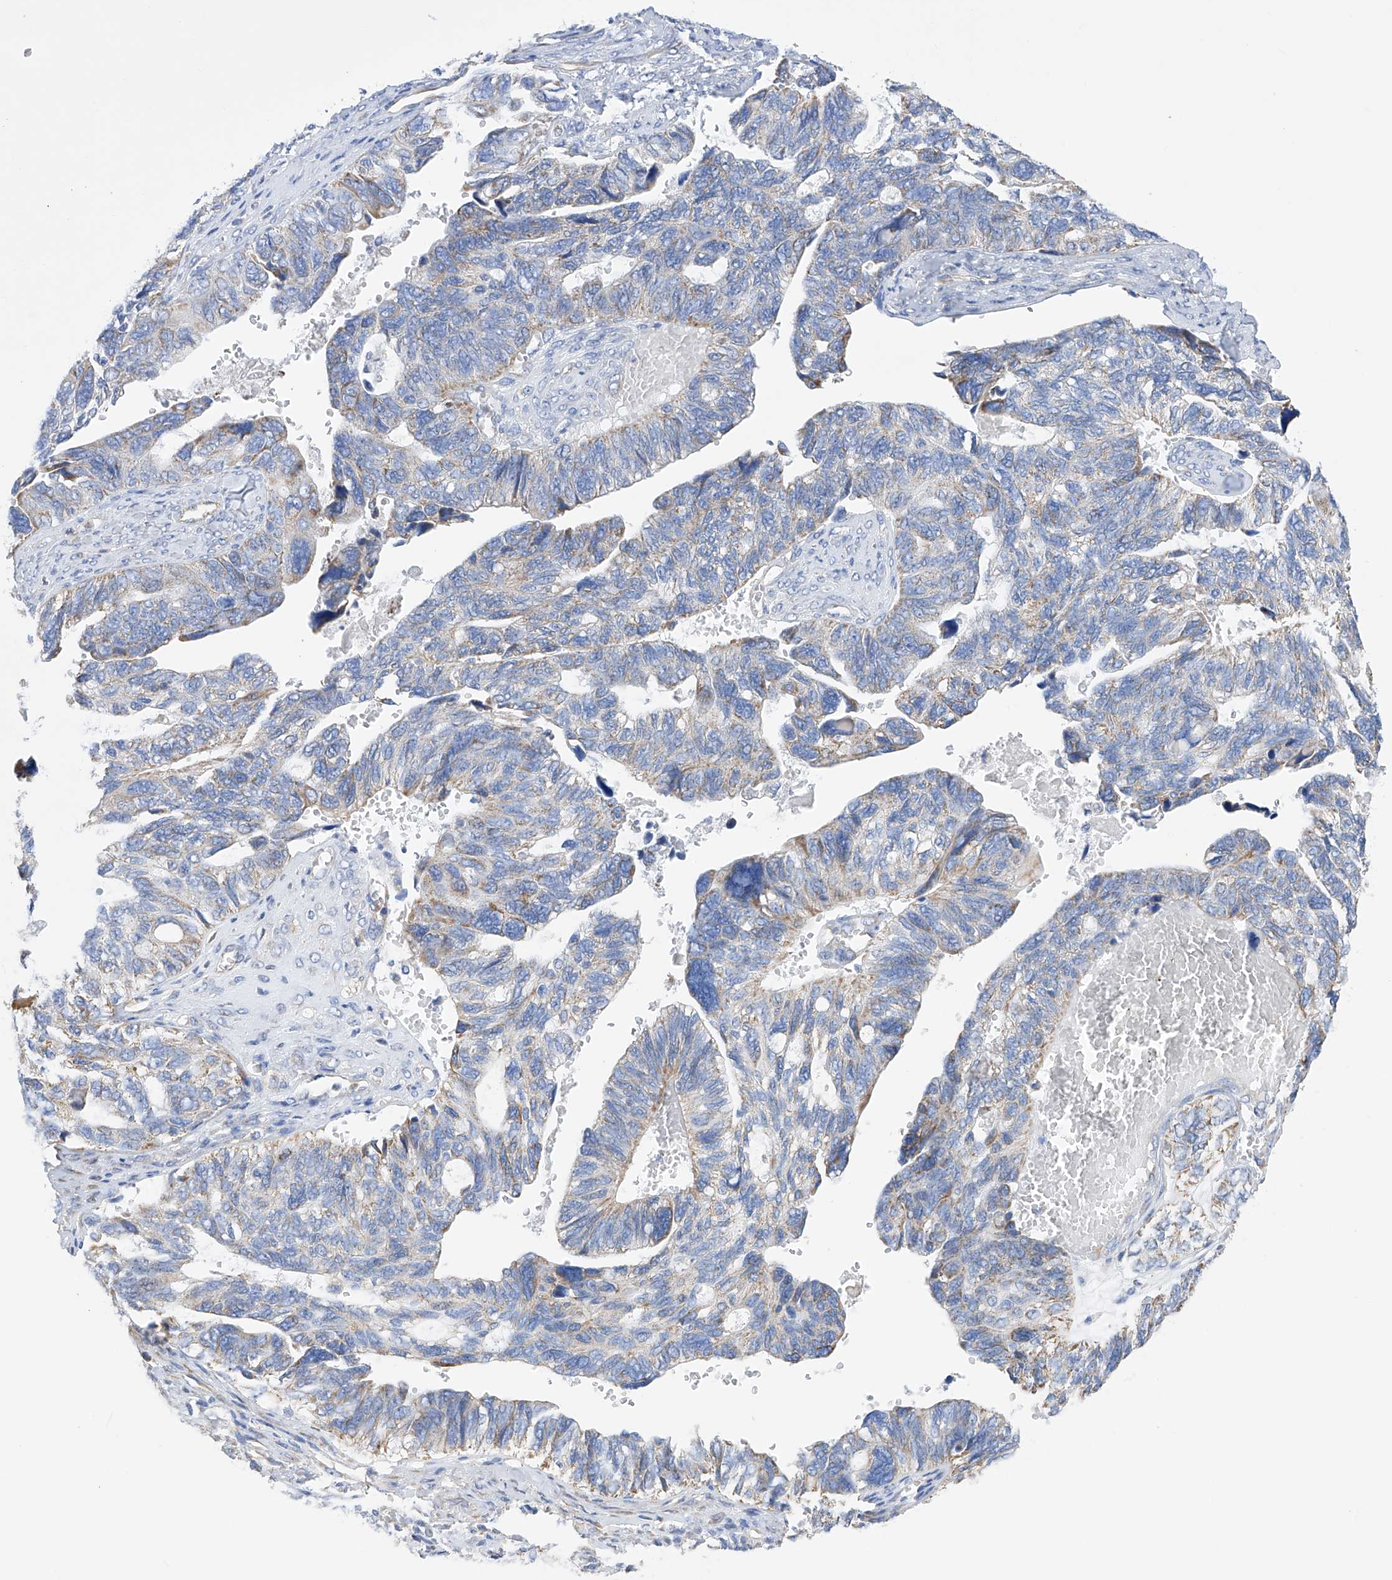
{"staining": {"intensity": "weak", "quantity": "25%-75%", "location": "cytoplasmic/membranous"}, "tissue": "ovarian cancer", "cell_type": "Tumor cells", "image_type": "cancer", "snomed": [{"axis": "morphology", "description": "Cystadenocarcinoma, serous, NOS"}, {"axis": "topography", "description": "Ovary"}], "caption": "Weak cytoplasmic/membranous expression is identified in approximately 25%-75% of tumor cells in ovarian cancer (serous cystadenocarcinoma). The staining was performed using DAB (3,3'-diaminobenzidine), with brown indicating positive protein expression. Nuclei are stained blue with hematoxylin.", "gene": "FLG", "patient": {"sex": "female", "age": 79}}